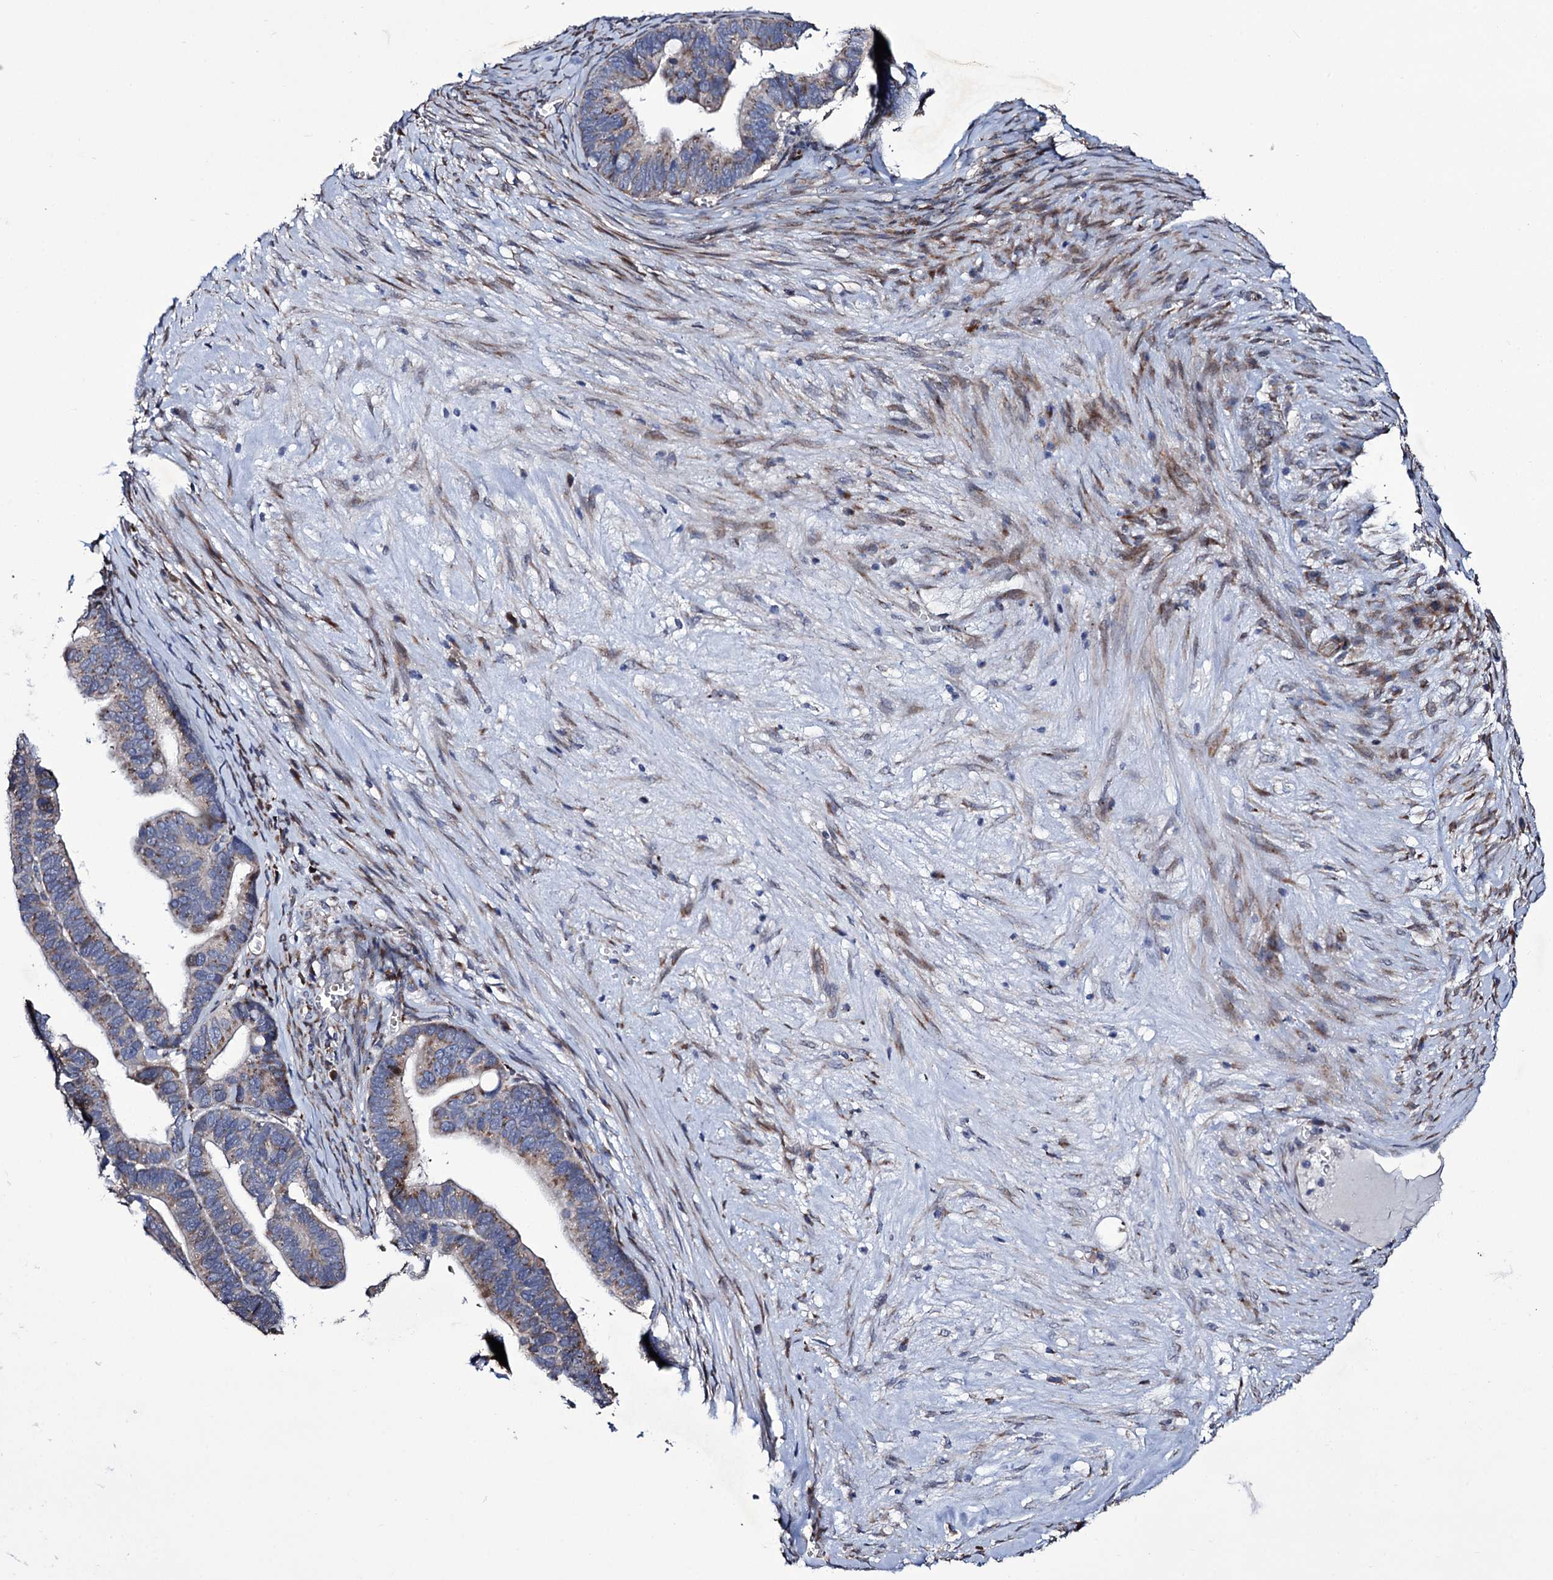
{"staining": {"intensity": "moderate", "quantity": "<25%", "location": "cytoplasmic/membranous"}, "tissue": "ovarian cancer", "cell_type": "Tumor cells", "image_type": "cancer", "snomed": [{"axis": "morphology", "description": "Cystadenocarcinoma, serous, NOS"}, {"axis": "topography", "description": "Ovary"}], "caption": "Serous cystadenocarcinoma (ovarian) stained for a protein (brown) exhibits moderate cytoplasmic/membranous positive positivity in approximately <25% of tumor cells.", "gene": "TUBGCP5", "patient": {"sex": "female", "age": 56}}